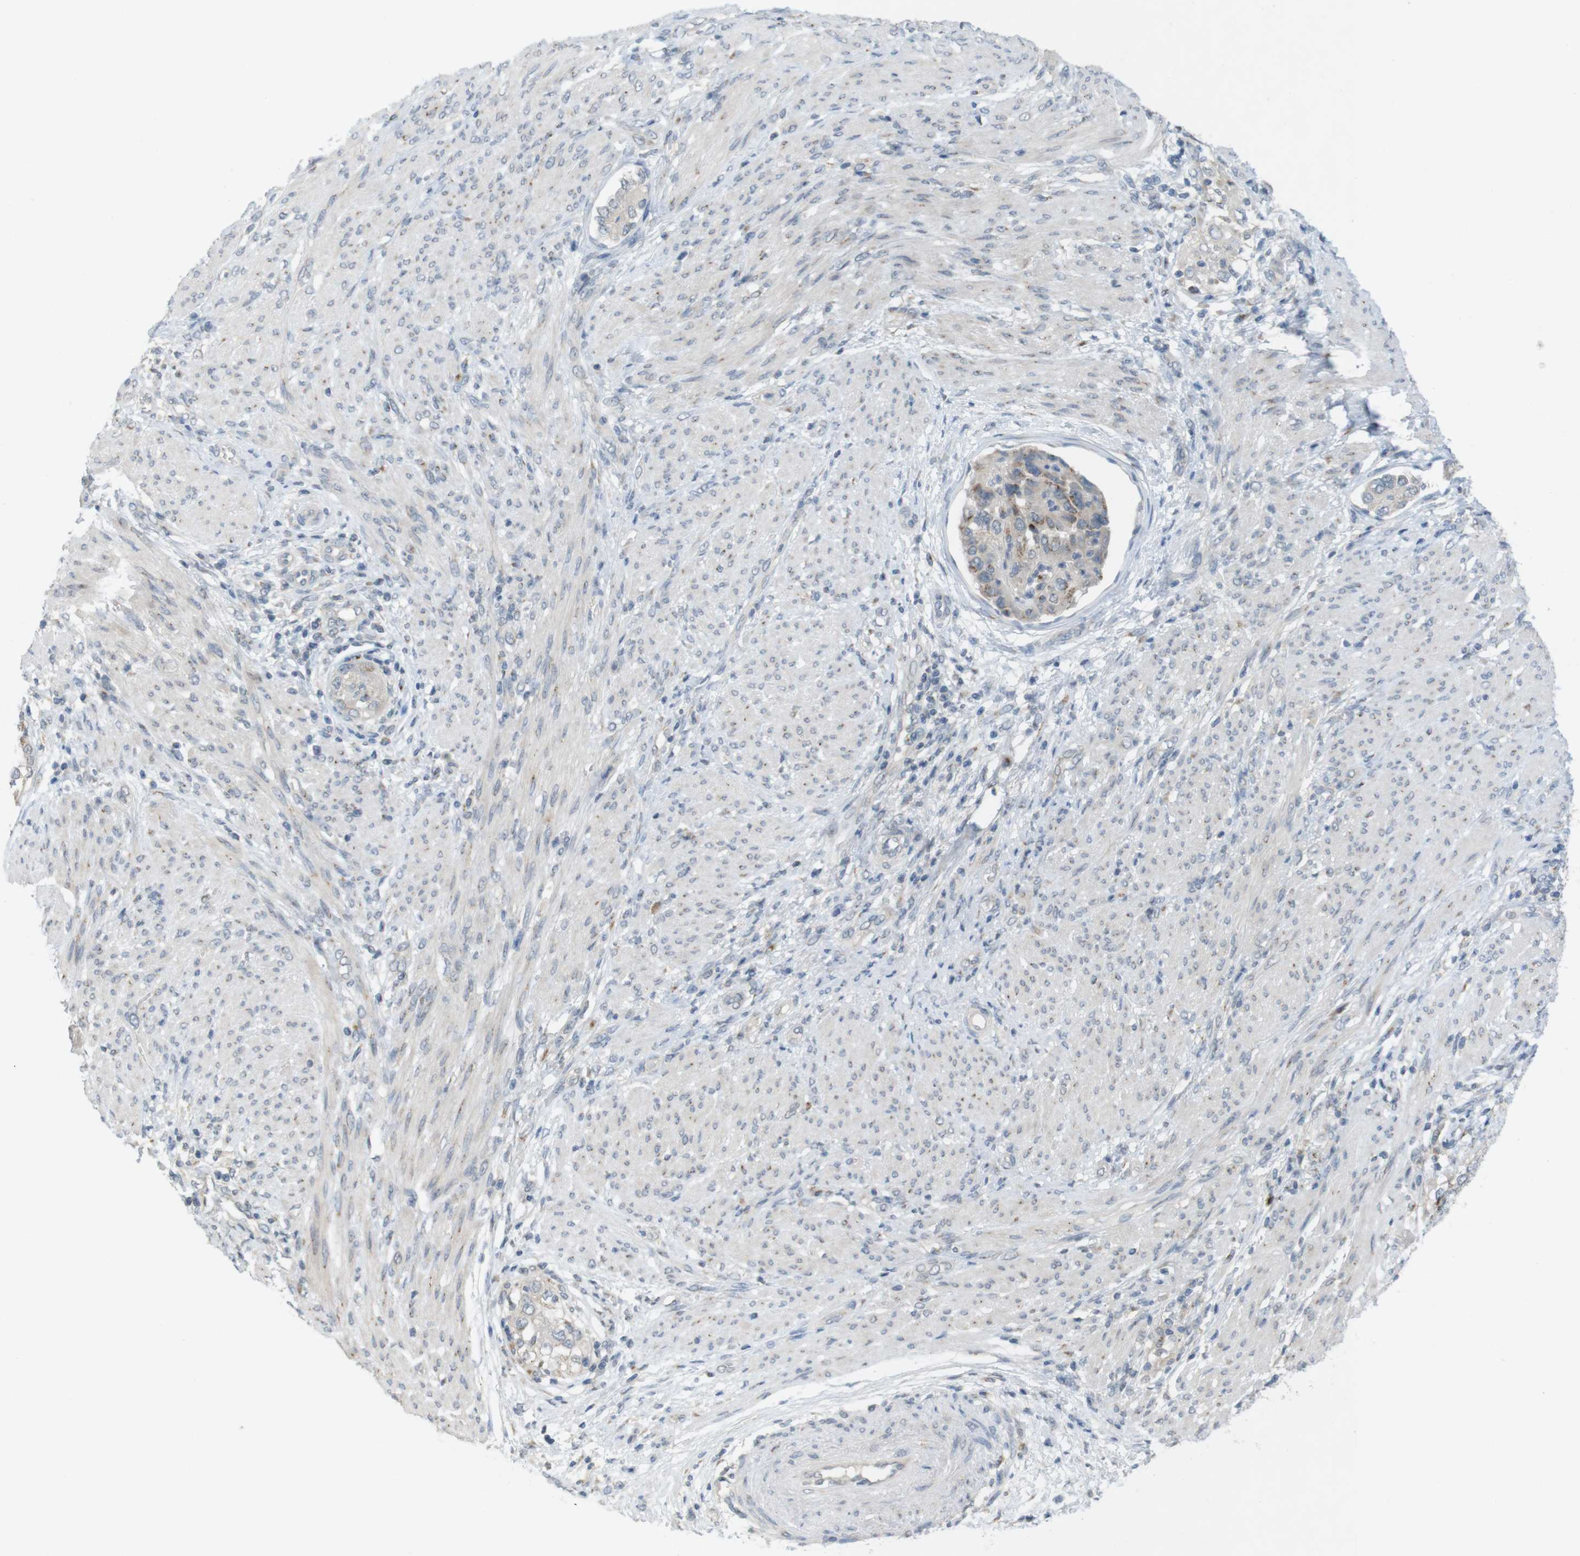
{"staining": {"intensity": "weak", "quantity": "<25%", "location": "cytoplasmic/membranous"}, "tissue": "endometrial cancer", "cell_type": "Tumor cells", "image_type": "cancer", "snomed": [{"axis": "morphology", "description": "Adenocarcinoma, NOS"}, {"axis": "topography", "description": "Endometrium"}], "caption": "A high-resolution image shows immunohistochemistry staining of adenocarcinoma (endometrial), which demonstrates no significant positivity in tumor cells.", "gene": "YIPF3", "patient": {"sex": "female", "age": 85}}